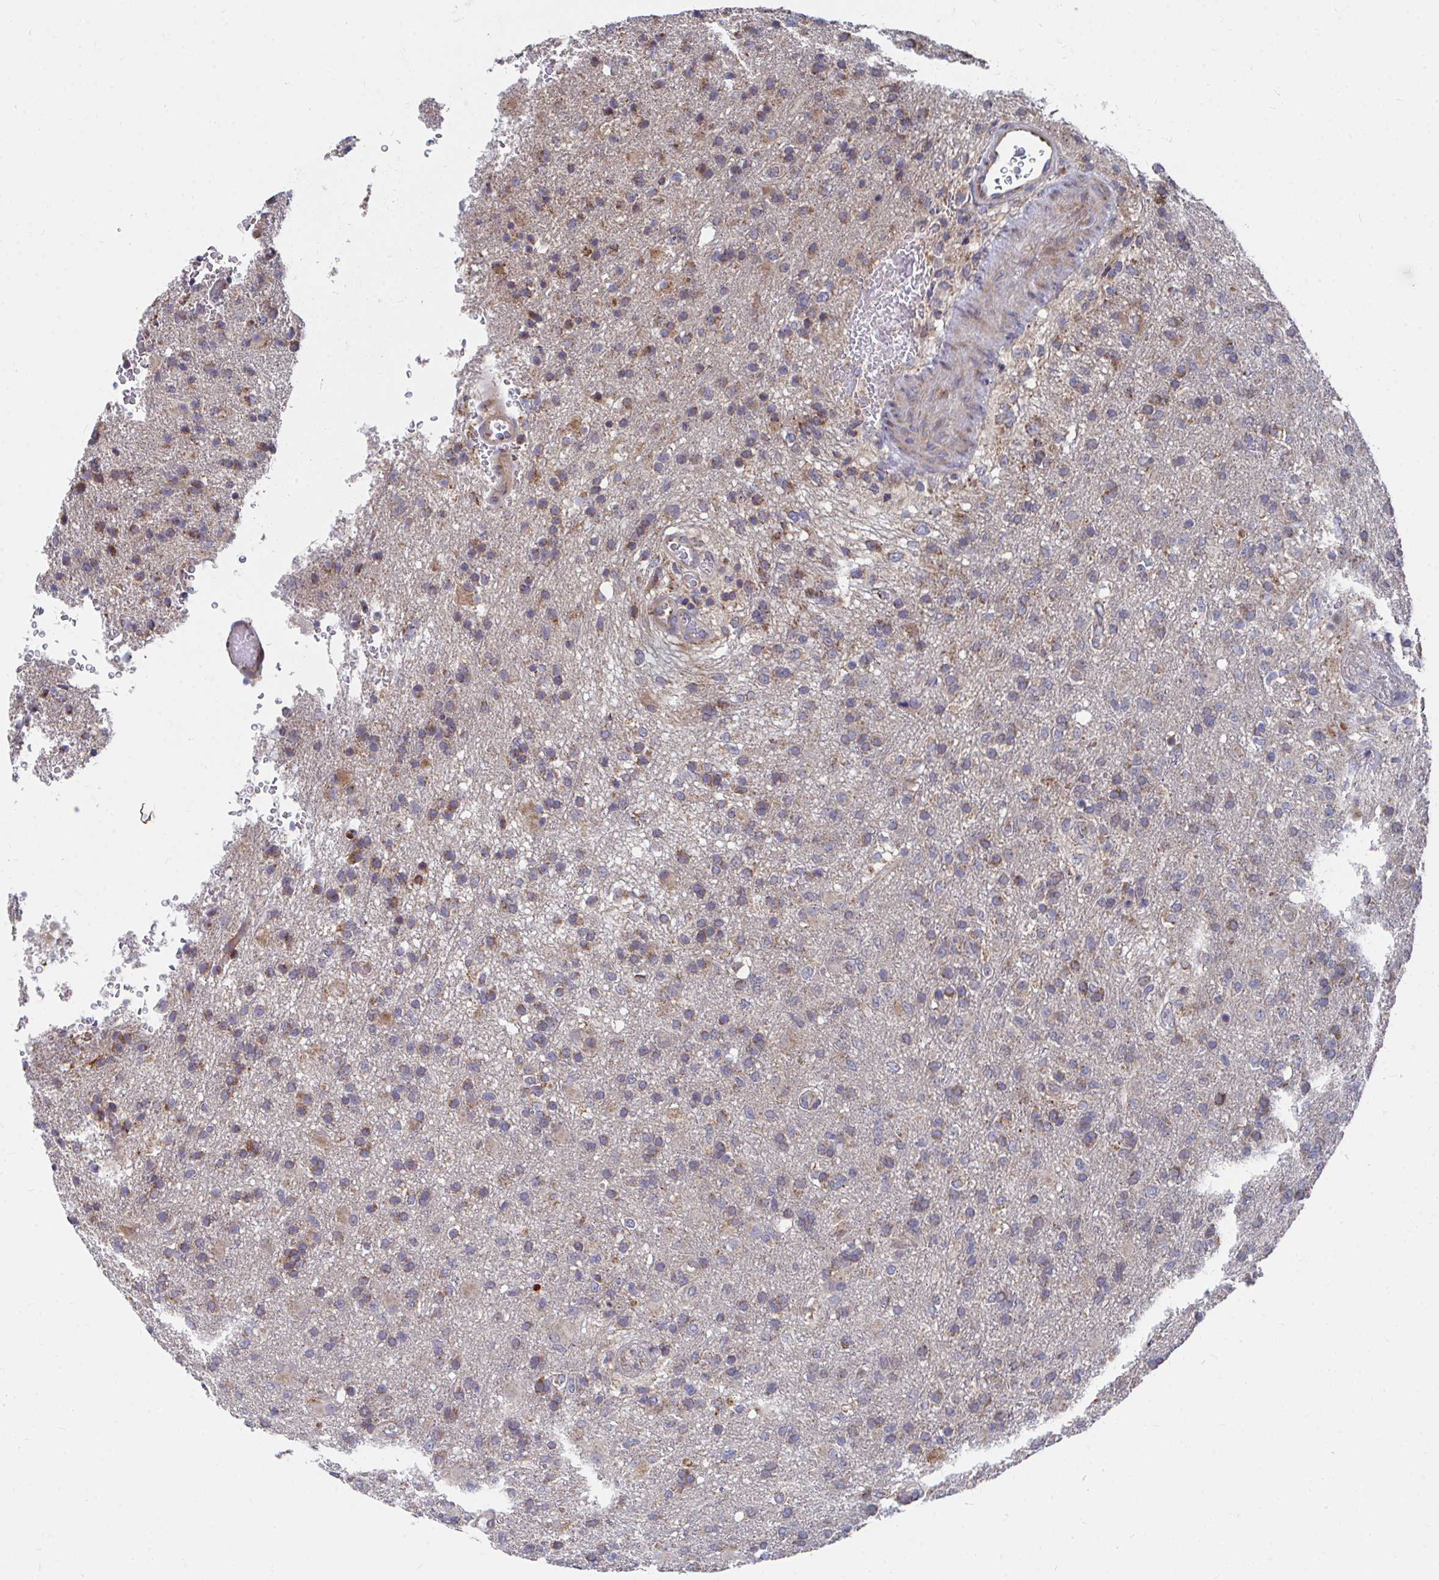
{"staining": {"intensity": "moderate", "quantity": "25%-75%", "location": "cytoplasmic/membranous"}, "tissue": "glioma", "cell_type": "Tumor cells", "image_type": "cancer", "snomed": [{"axis": "morphology", "description": "Glioma, malignant, High grade"}, {"axis": "topography", "description": "Brain"}], "caption": "Approximately 25%-75% of tumor cells in glioma reveal moderate cytoplasmic/membranous protein expression as visualized by brown immunohistochemical staining.", "gene": "PEX3", "patient": {"sex": "female", "age": 74}}